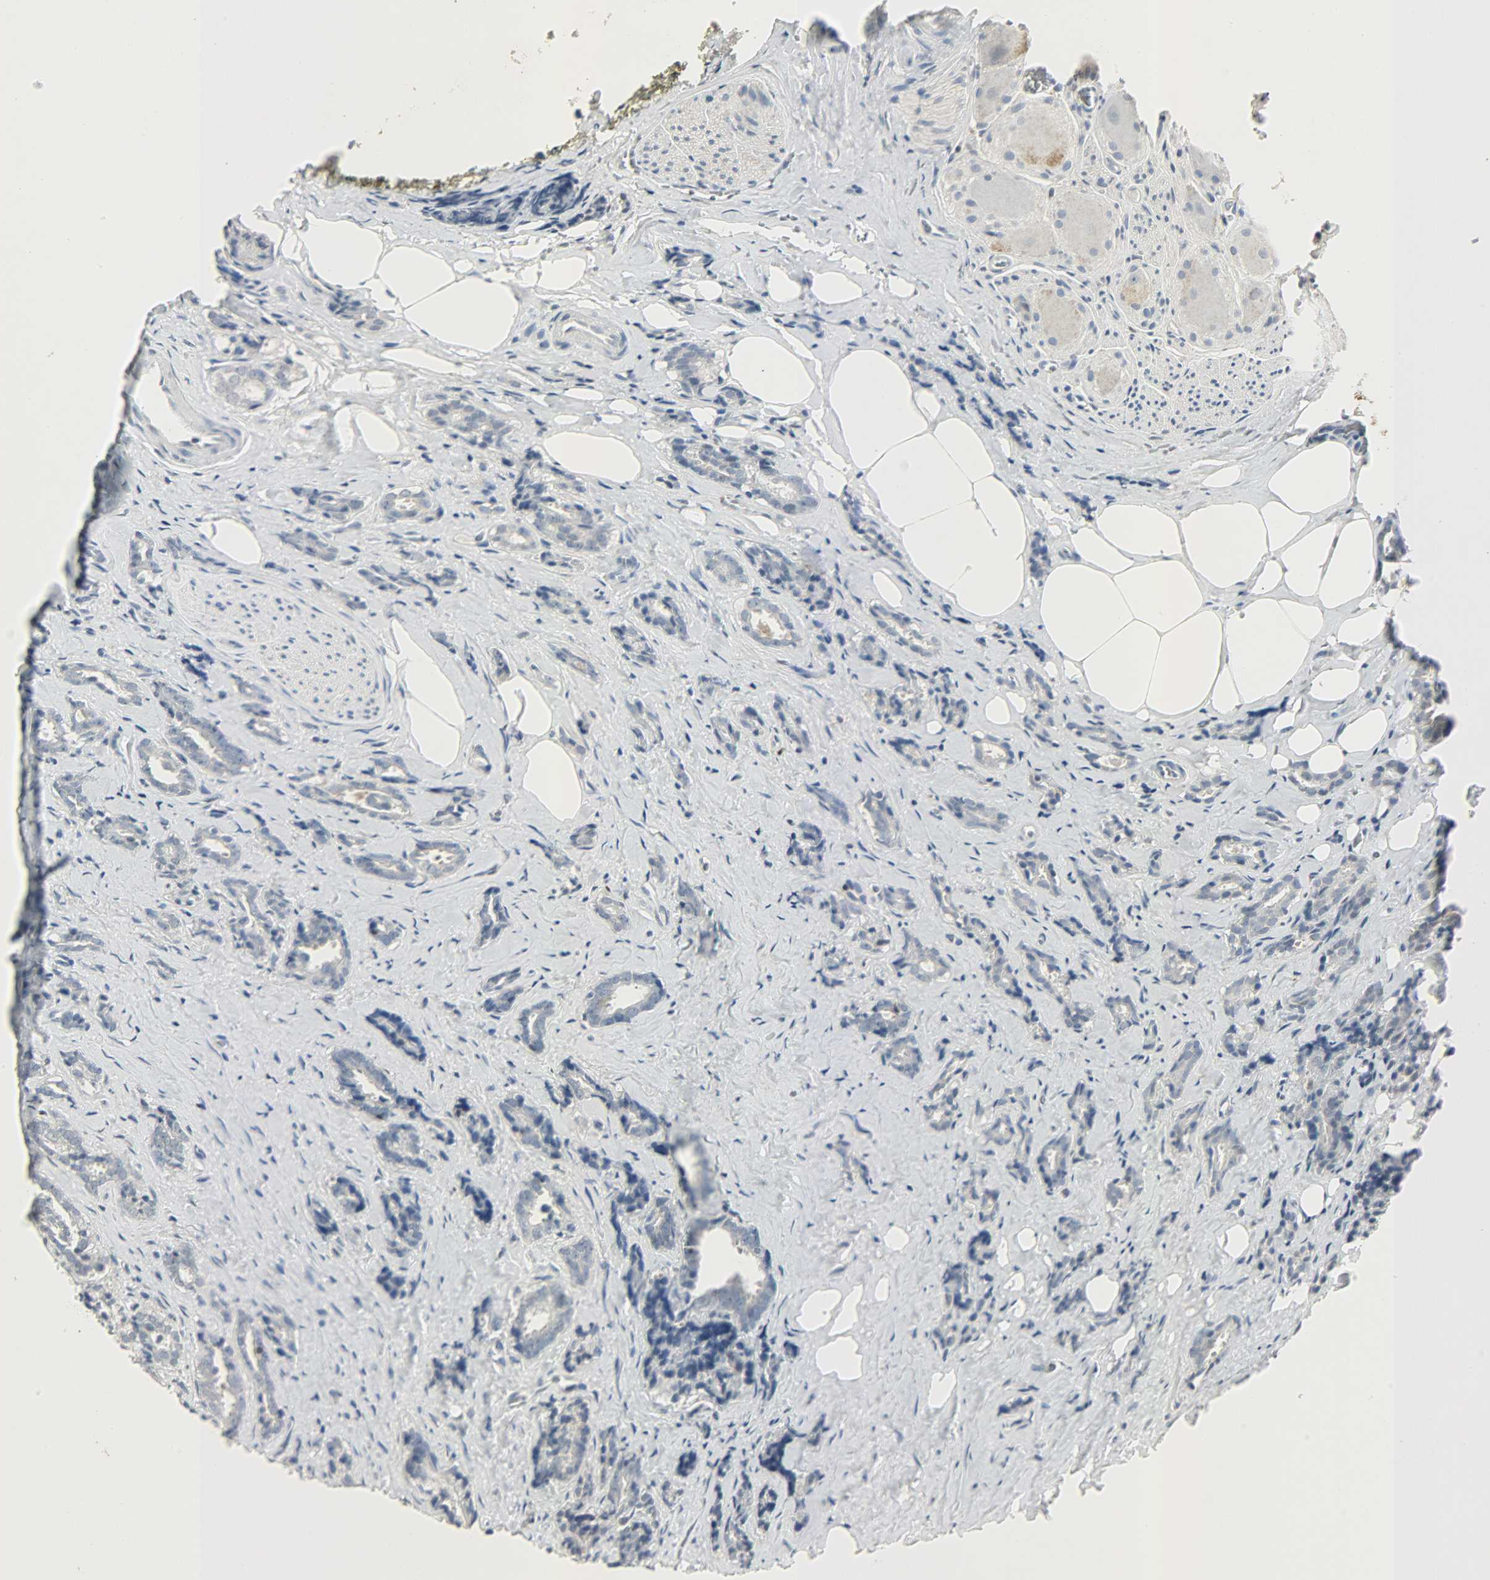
{"staining": {"intensity": "weak", "quantity": "25%-75%", "location": "cytoplasmic/membranous"}, "tissue": "prostate cancer", "cell_type": "Tumor cells", "image_type": "cancer", "snomed": [{"axis": "morphology", "description": "Adenocarcinoma, High grade"}, {"axis": "topography", "description": "Prostate"}], "caption": "A high-resolution photomicrograph shows IHC staining of prostate cancer (adenocarcinoma (high-grade)), which shows weak cytoplasmic/membranous expression in approximately 25%-75% of tumor cells.", "gene": "CAMK4", "patient": {"sex": "male", "age": 67}}